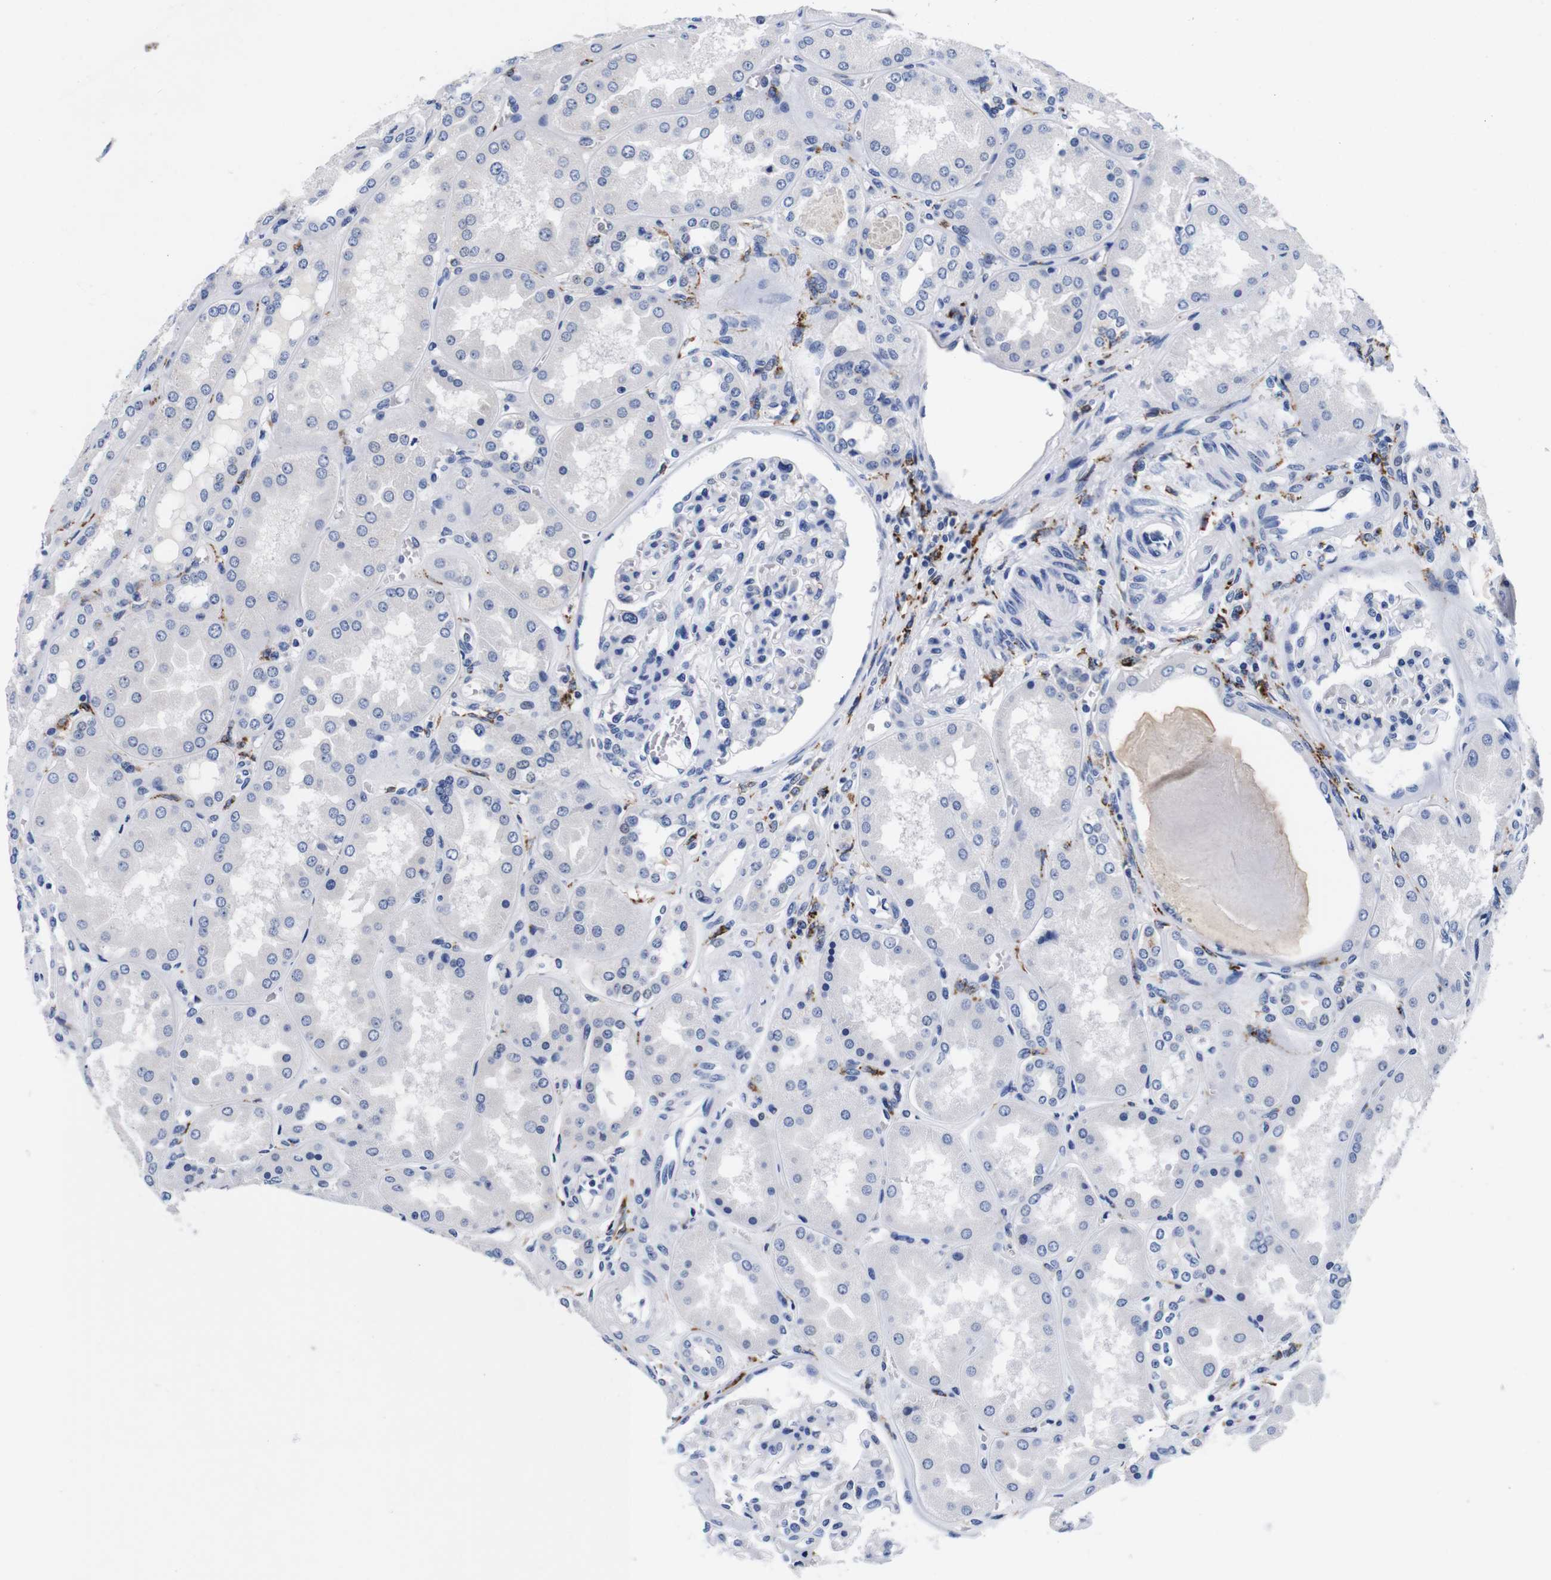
{"staining": {"intensity": "negative", "quantity": "none", "location": "none"}, "tissue": "kidney", "cell_type": "Cells in glomeruli", "image_type": "normal", "snomed": [{"axis": "morphology", "description": "Normal tissue, NOS"}, {"axis": "topography", "description": "Kidney"}], "caption": "An immunohistochemistry (IHC) photomicrograph of benign kidney is shown. There is no staining in cells in glomeruli of kidney. (DAB (3,3'-diaminobenzidine) IHC with hematoxylin counter stain).", "gene": "ENSG00000248993", "patient": {"sex": "female", "age": 56}}